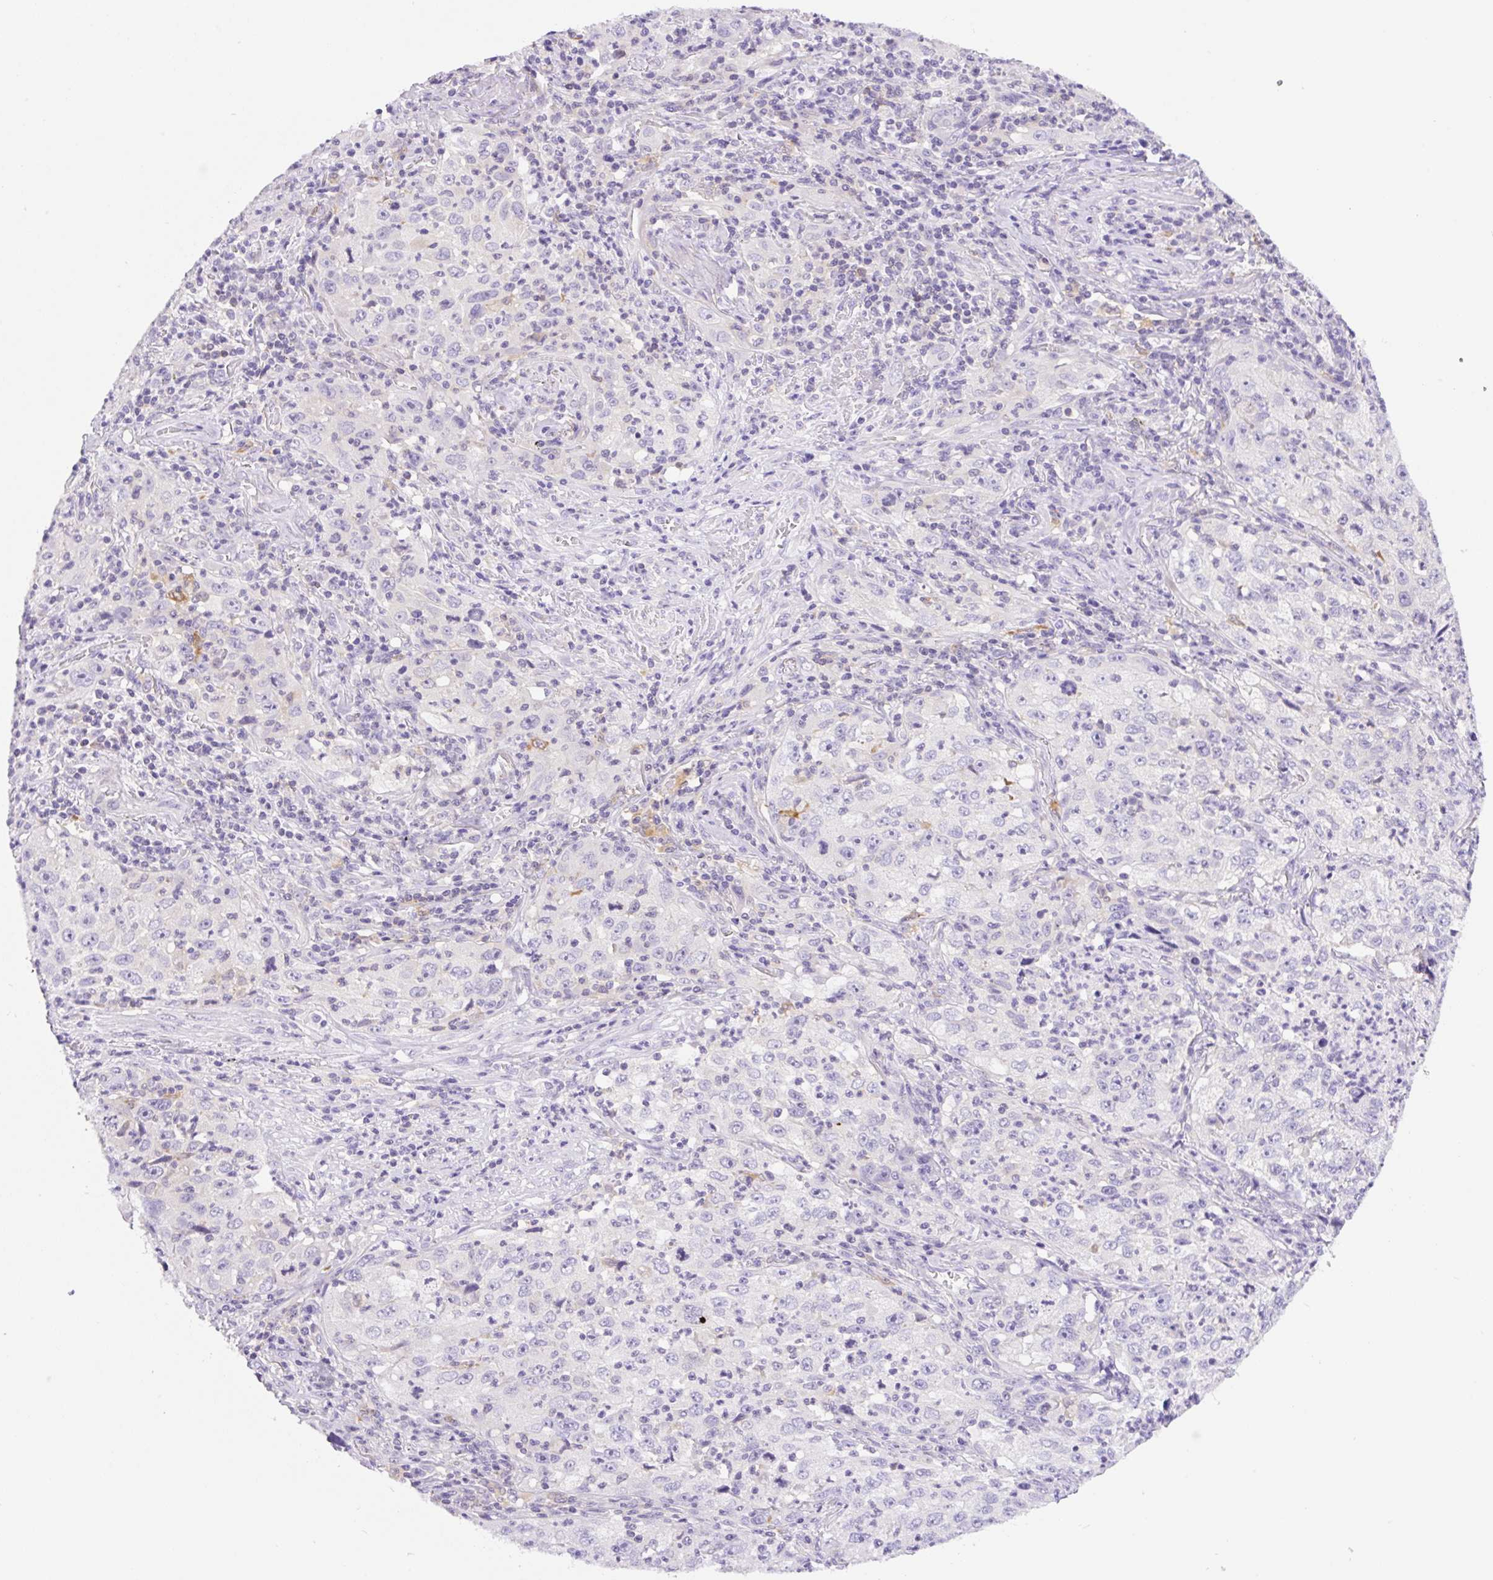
{"staining": {"intensity": "negative", "quantity": "none", "location": "none"}, "tissue": "lung cancer", "cell_type": "Tumor cells", "image_type": "cancer", "snomed": [{"axis": "morphology", "description": "Squamous cell carcinoma, NOS"}, {"axis": "topography", "description": "Lung"}], "caption": "Tumor cells are negative for protein expression in human lung cancer (squamous cell carcinoma).", "gene": "CAMK2B", "patient": {"sex": "male", "age": 71}}